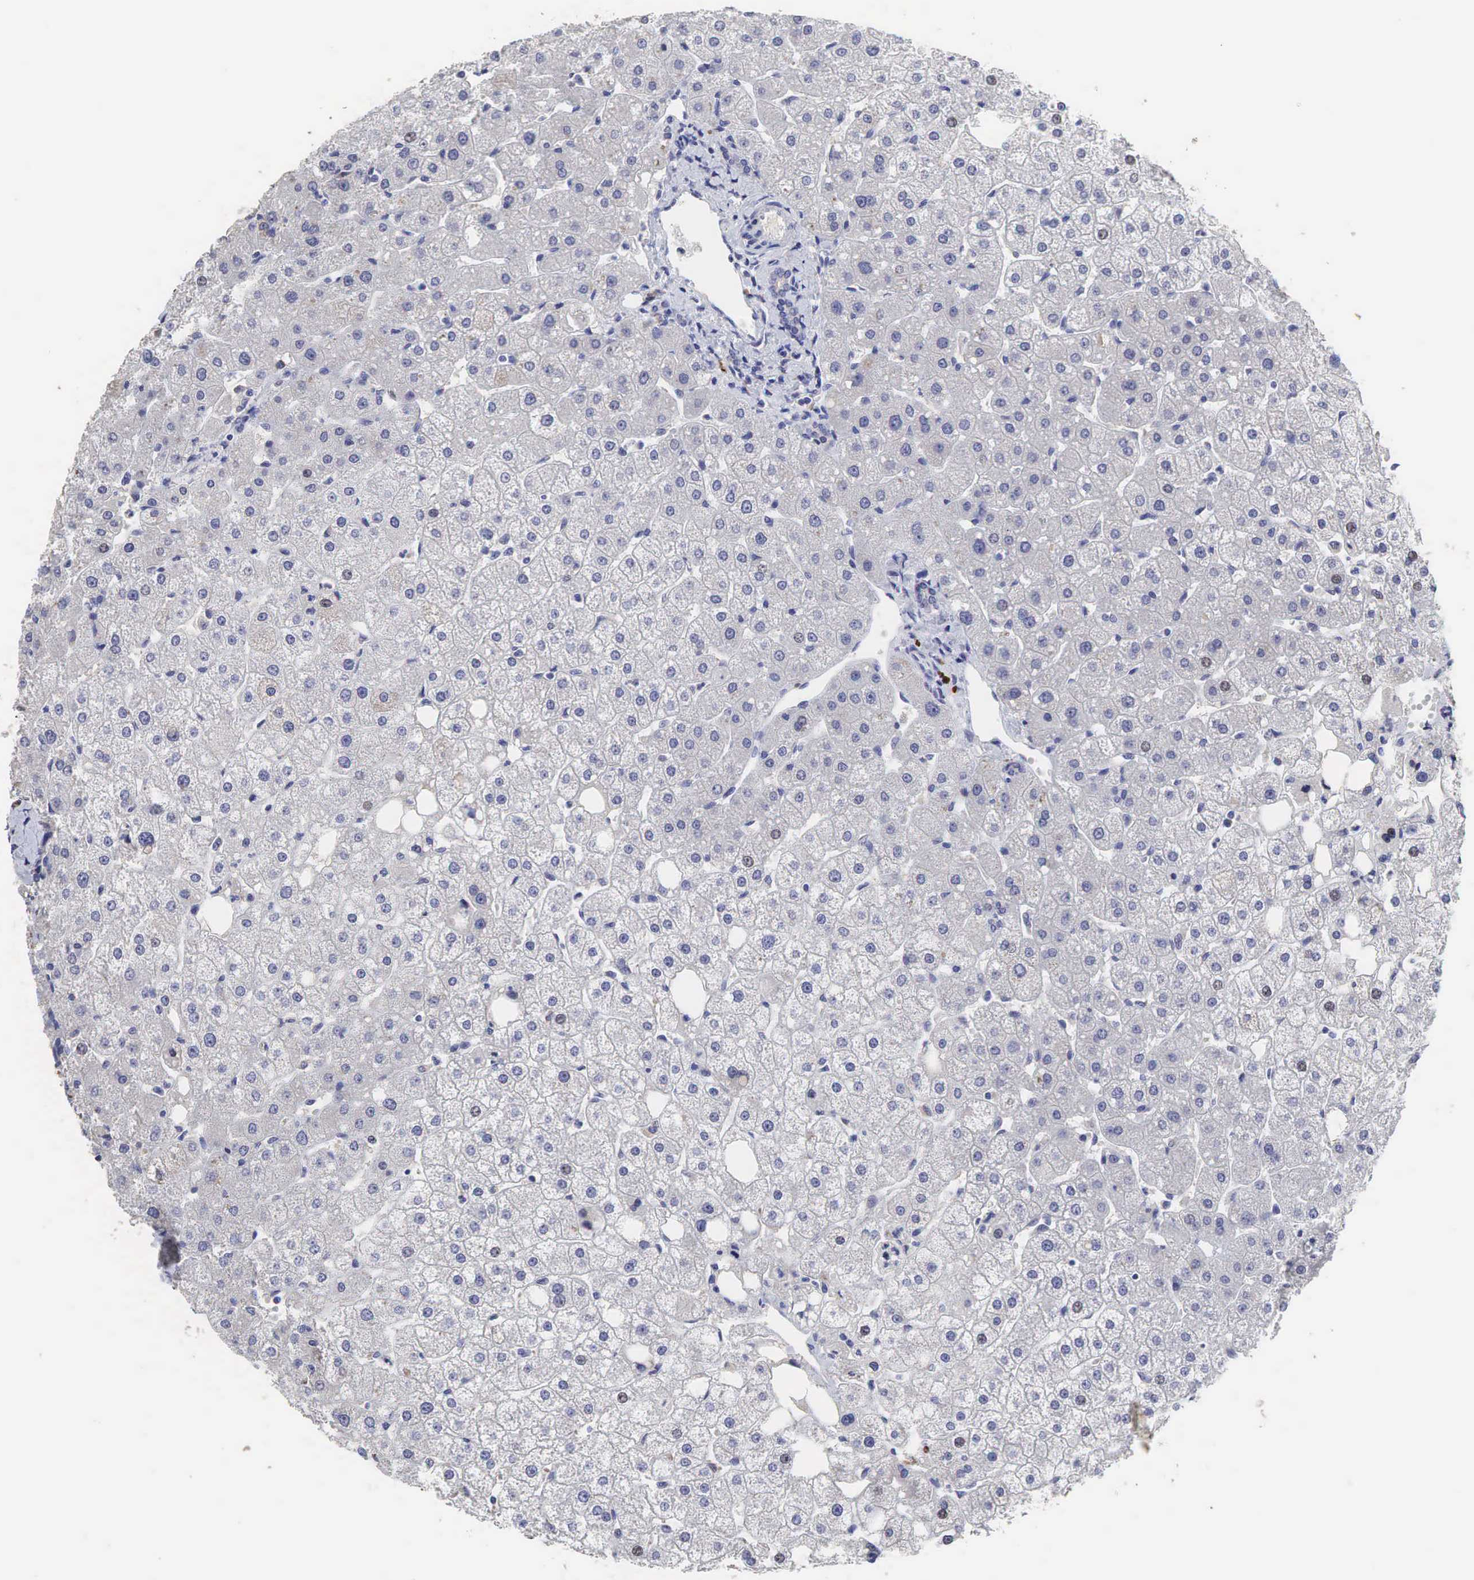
{"staining": {"intensity": "negative", "quantity": "none", "location": "none"}, "tissue": "liver", "cell_type": "Cholangiocytes", "image_type": "normal", "snomed": [{"axis": "morphology", "description": "Normal tissue, NOS"}, {"axis": "topography", "description": "Liver"}], "caption": "Immunohistochemistry image of unremarkable liver stained for a protein (brown), which reveals no staining in cholangiocytes.", "gene": "DKC1", "patient": {"sex": "male", "age": 35}}